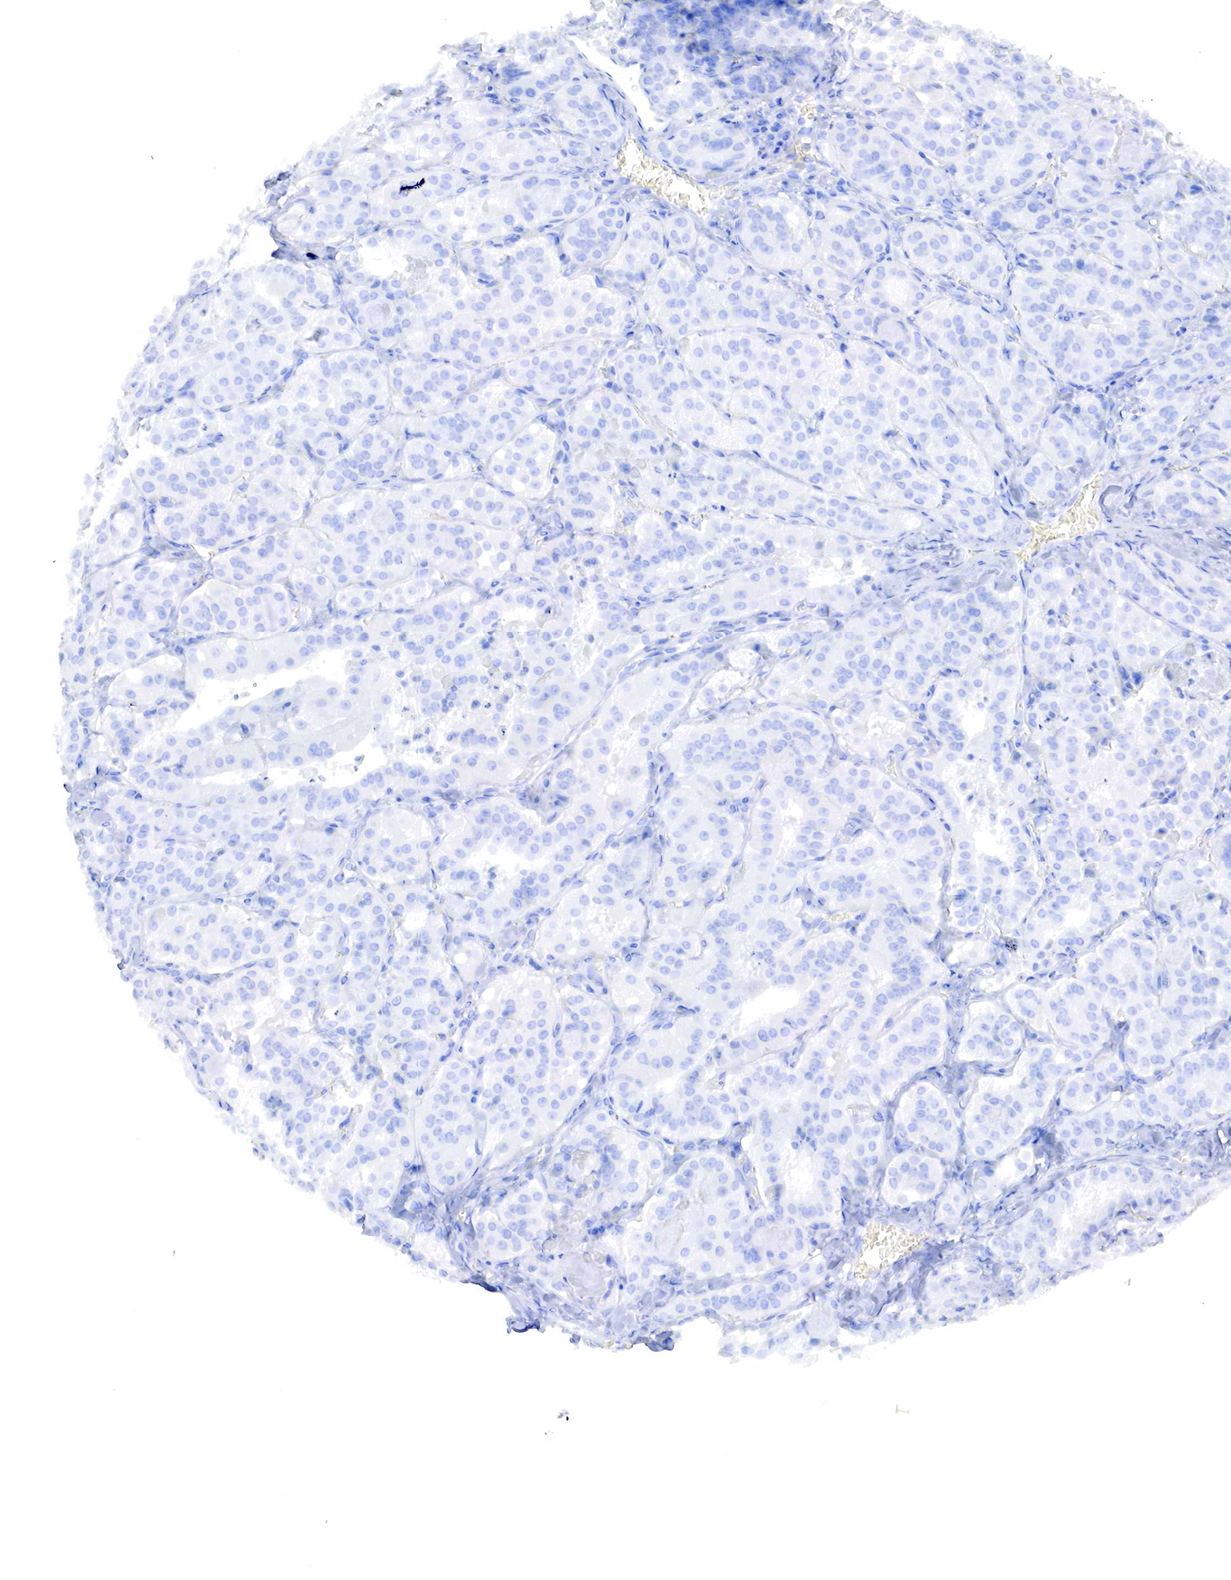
{"staining": {"intensity": "negative", "quantity": "none", "location": "none"}, "tissue": "thyroid cancer", "cell_type": "Tumor cells", "image_type": "cancer", "snomed": [{"axis": "morphology", "description": "Carcinoma, NOS"}, {"axis": "topography", "description": "Thyroid gland"}], "caption": "IHC of human carcinoma (thyroid) displays no expression in tumor cells. Nuclei are stained in blue.", "gene": "RDX", "patient": {"sex": "male", "age": 76}}